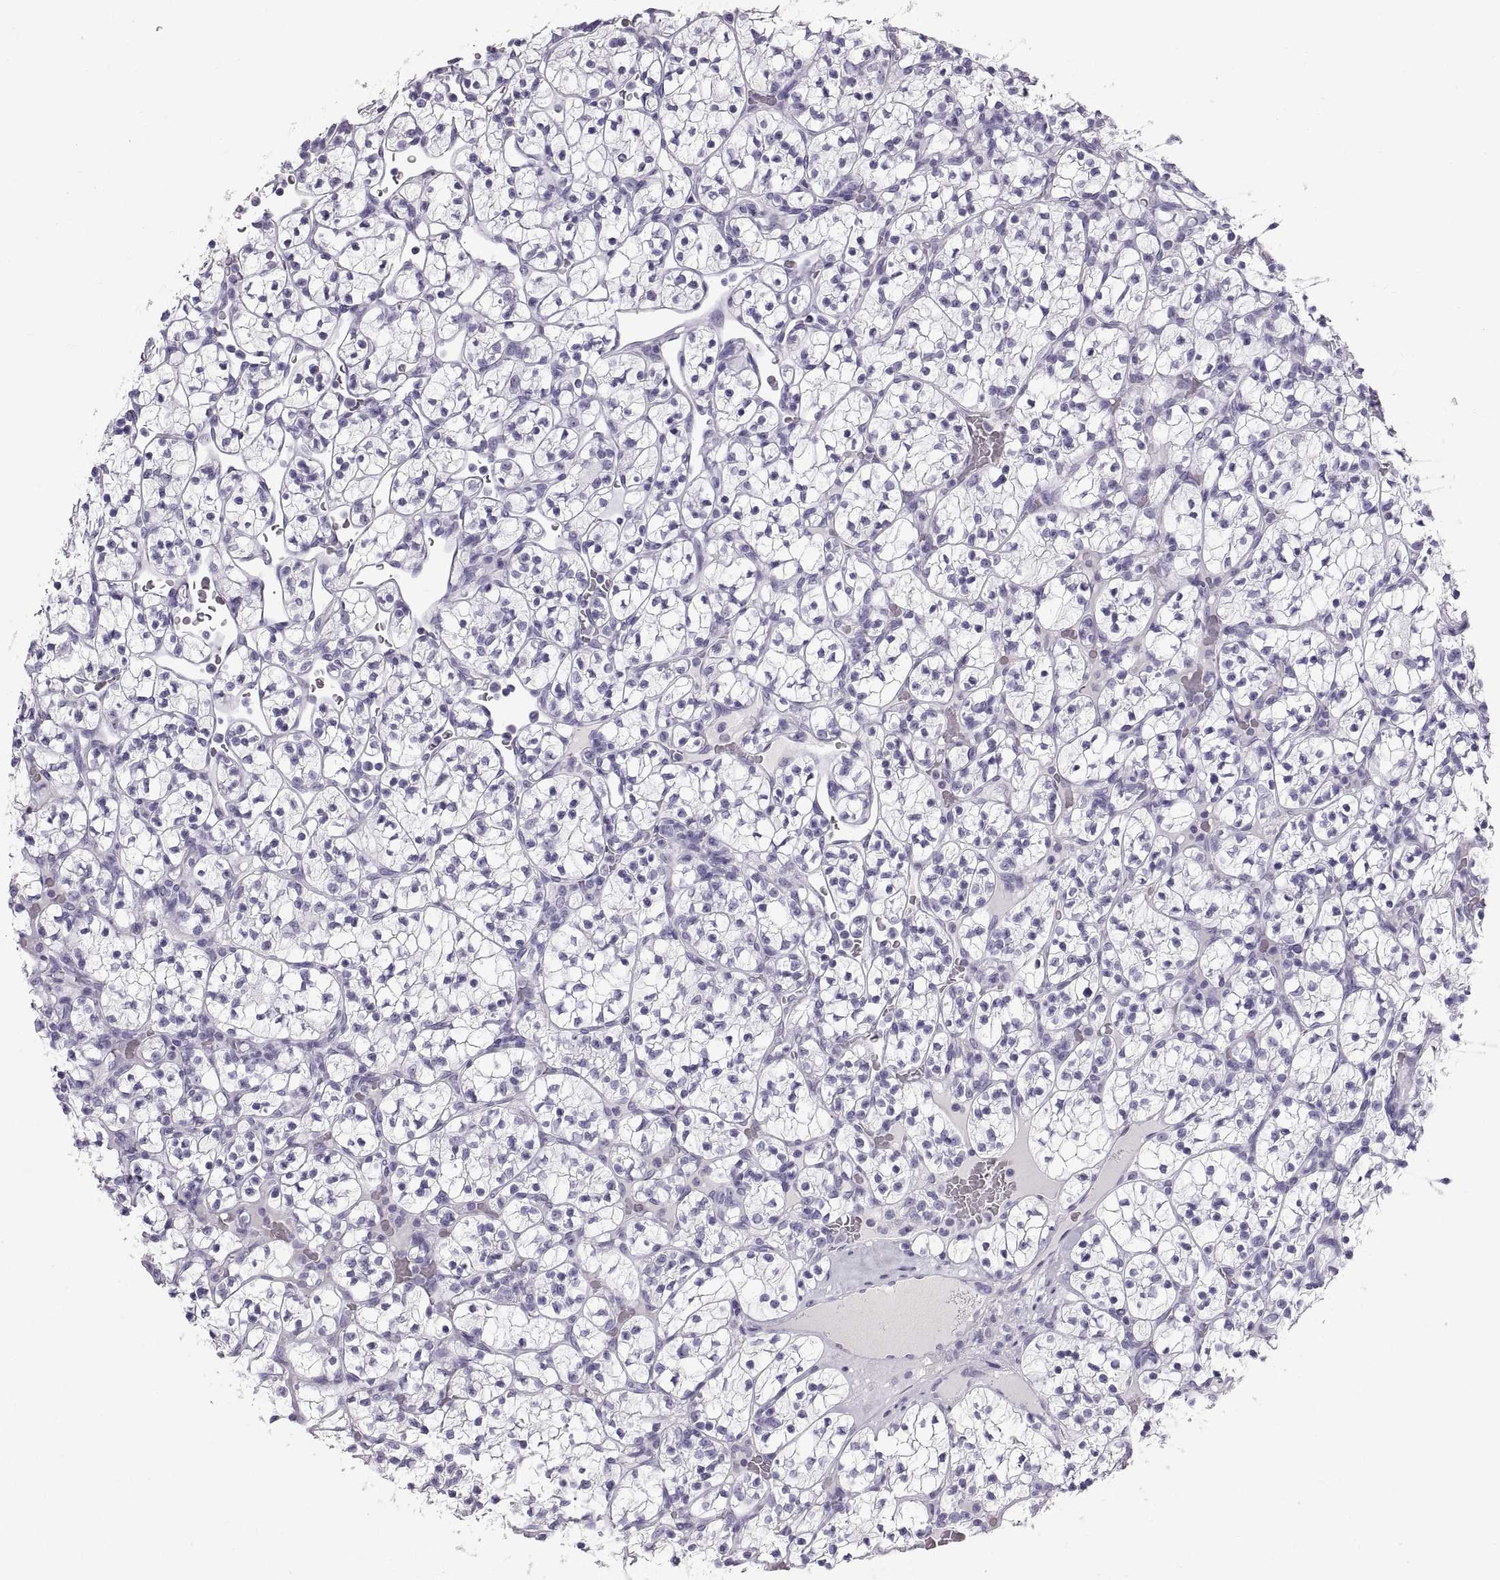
{"staining": {"intensity": "negative", "quantity": "none", "location": "none"}, "tissue": "renal cancer", "cell_type": "Tumor cells", "image_type": "cancer", "snomed": [{"axis": "morphology", "description": "Adenocarcinoma, NOS"}, {"axis": "topography", "description": "Kidney"}], "caption": "IHC photomicrograph of human renal adenocarcinoma stained for a protein (brown), which reveals no expression in tumor cells.", "gene": "WFDC8", "patient": {"sex": "female", "age": 89}}